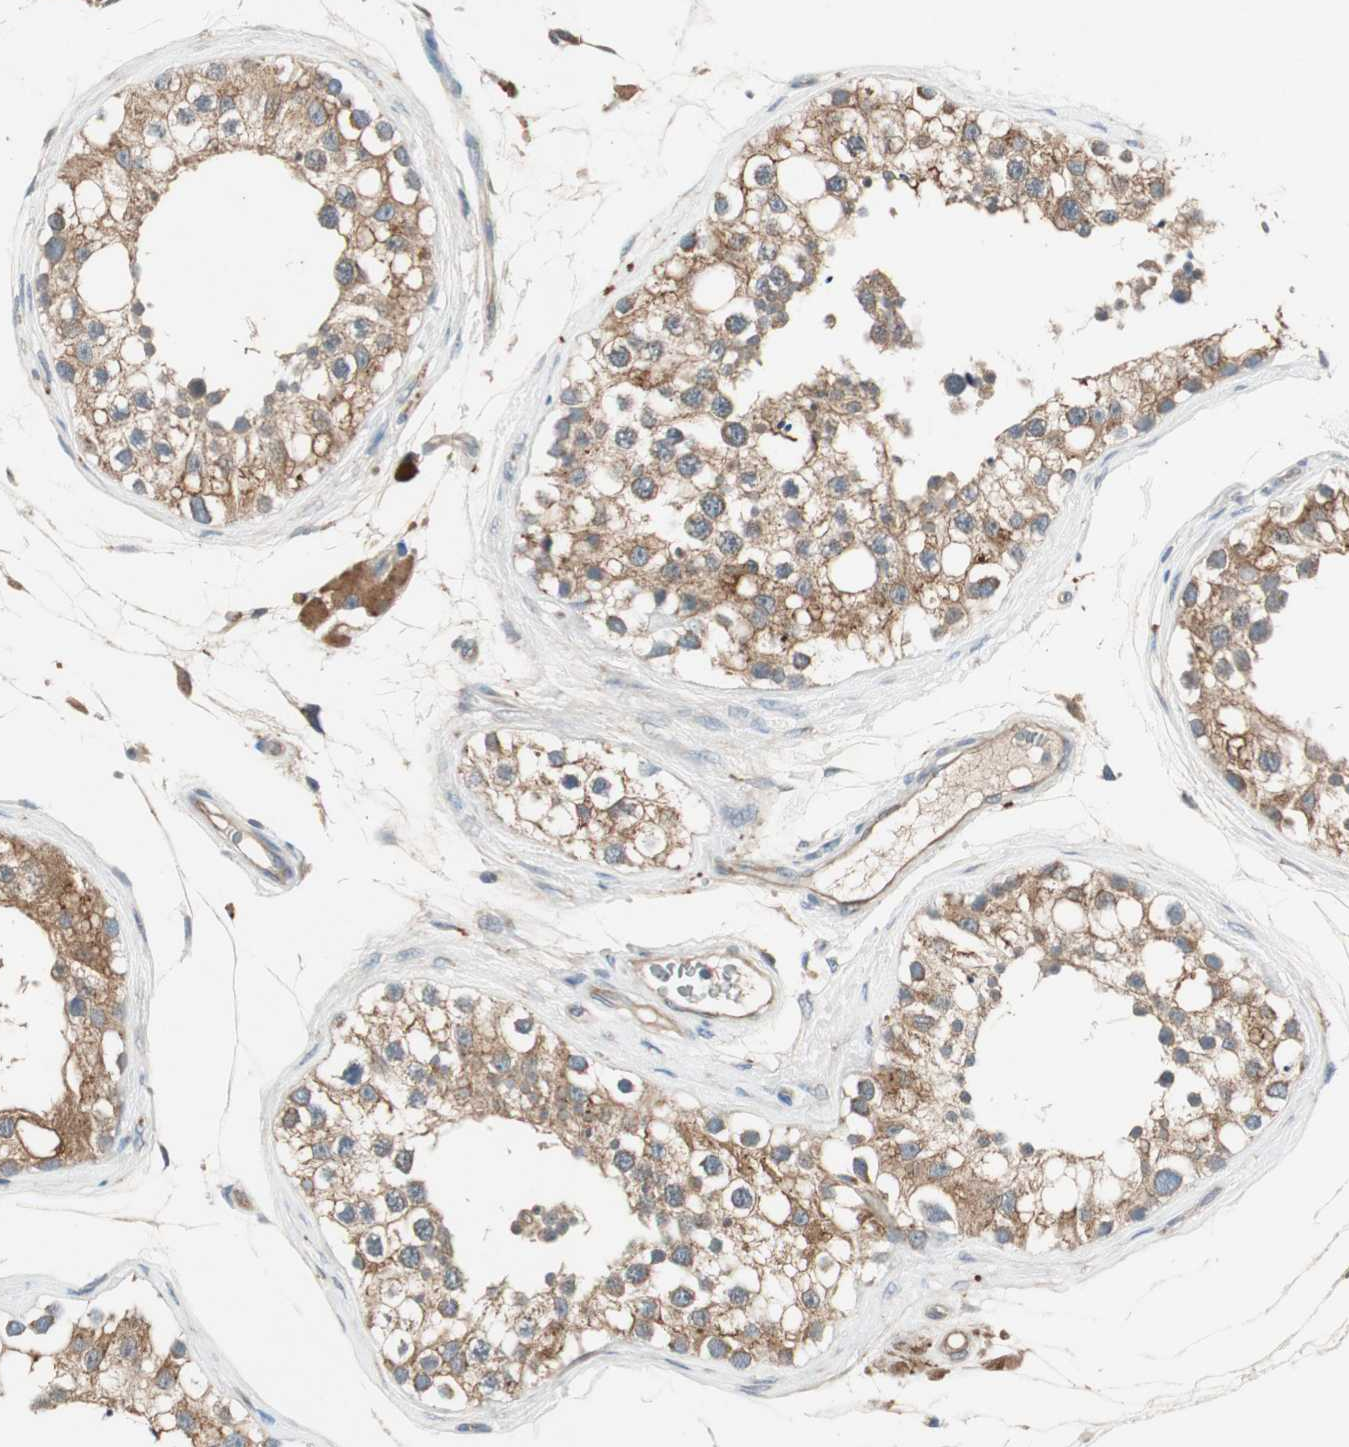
{"staining": {"intensity": "moderate", "quantity": ">75%", "location": "cytoplasmic/membranous"}, "tissue": "testis", "cell_type": "Cells in seminiferous ducts", "image_type": "normal", "snomed": [{"axis": "morphology", "description": "Normal tissue, NOS"}, {"axis": "topography", "description": "Testis"}], "caption": "The histopathology image reveals staining of benign testis, revealing moderate cytoplasmic/membranous protein expression (brown color) within cells in seminiferous ducts. The staining is performed using DAB (3,3'-diaminobenzidine) brown chromogen to label protein expression. The nuclei are counter-stained blue using hematoxylin.", "gene": "NCLN", "patient": {"sex": "male", "age": 68}}